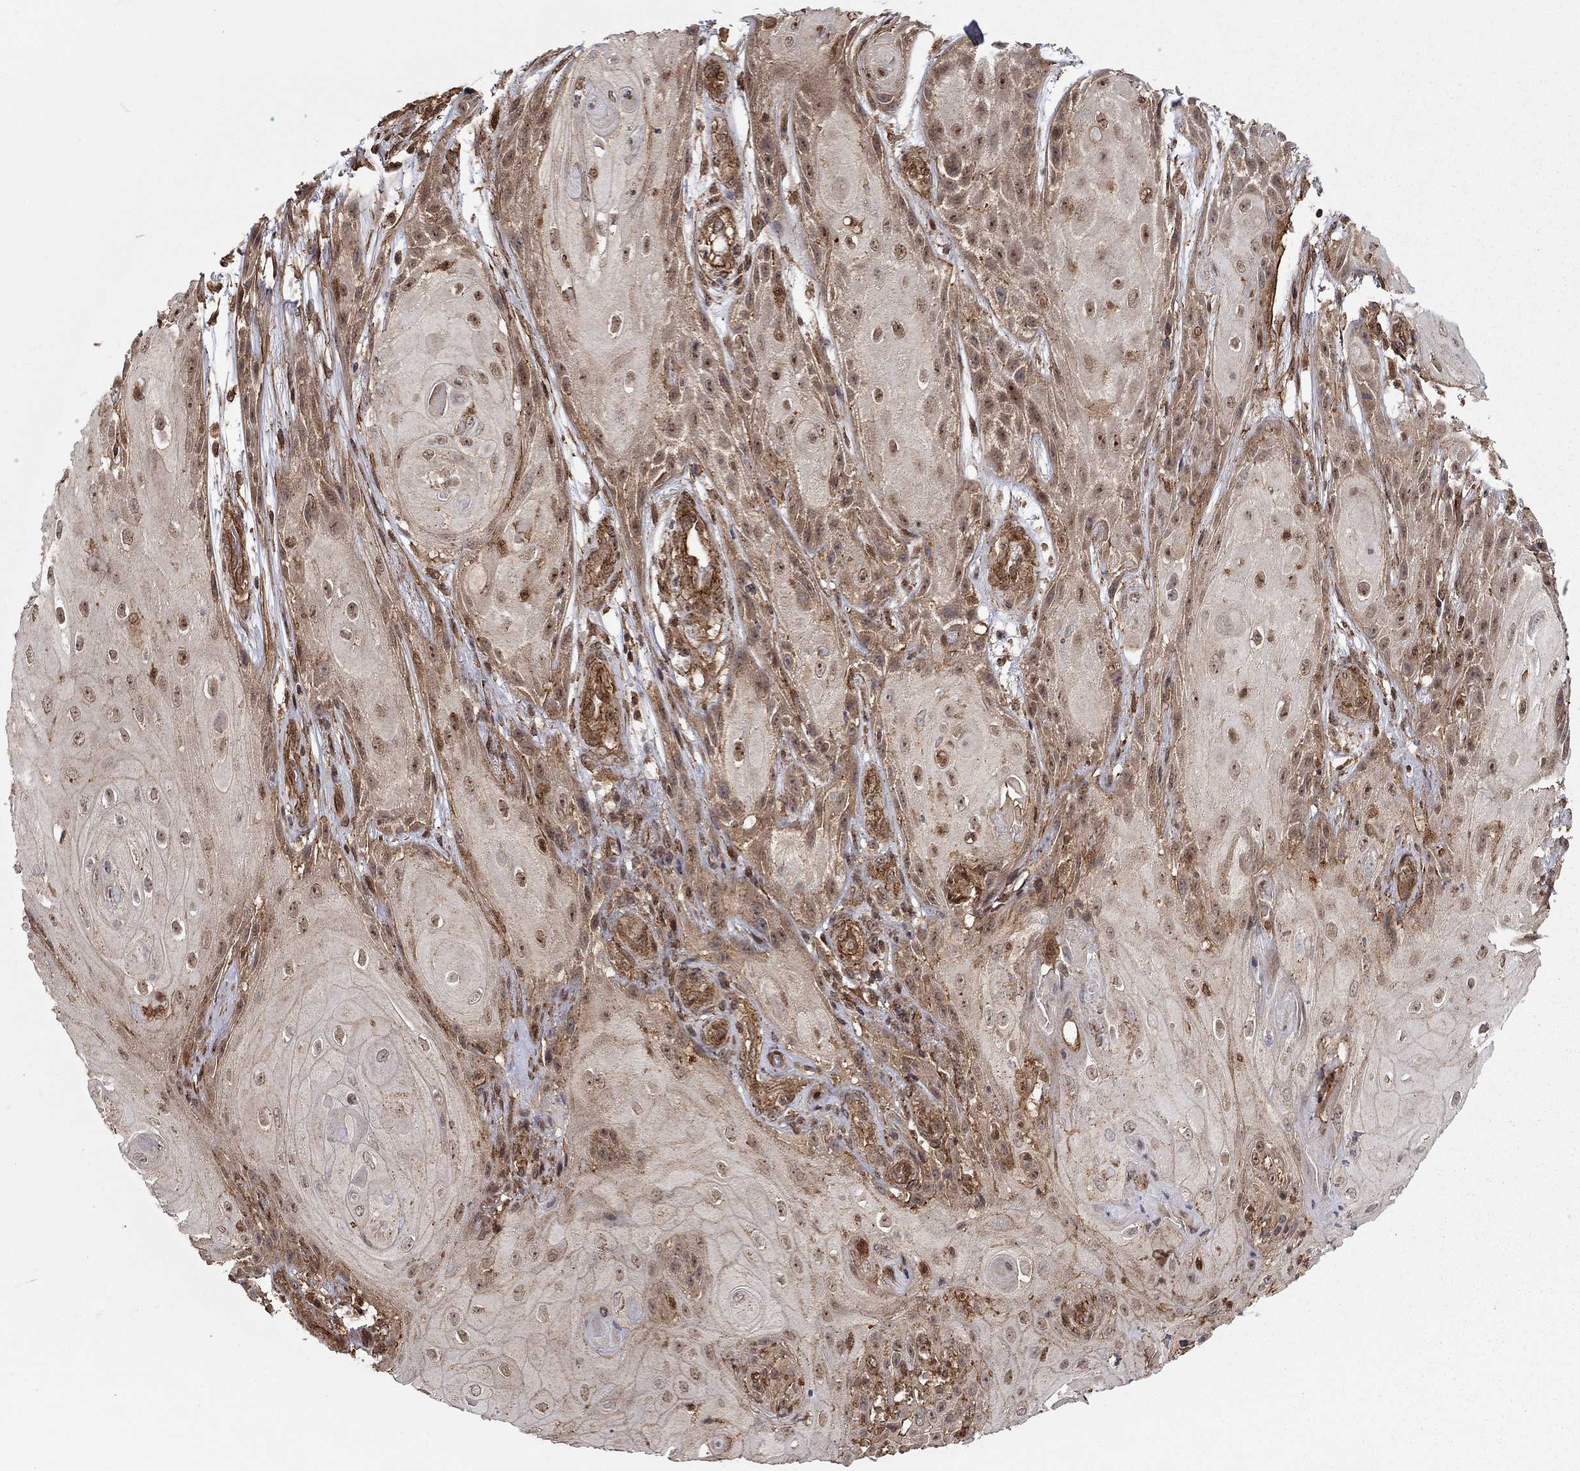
{"staining": {"intensity": "moderate", "quantity": "25%-75%", "location": "cytoplasmic/membranous,nuclear"}, "tissue": "skin cancer", "cell_type": "Tumor cells", "image_type": "cancer", "snomed": [{"axis": "morphology", "description": "Squamous cell carcinoma, NOS"}, {"axis": "topography", "description": "Skin"}], "caption": "IHC staining of skin cancer (squamous cell carcinoma), which exhibits medium levels of moderate cytoplasmic/membranous and nuclear staining in about 25%-75% of tumor cells indicating moderate cytoplasmic/membranous and nuclear protein staining. The staining was performed using DAB (brown) for protein detection and nuclei were counterstained in hematoxylin (blue).", "gene": "TDP1", "patient": {"sex": "male", "age": 62}}